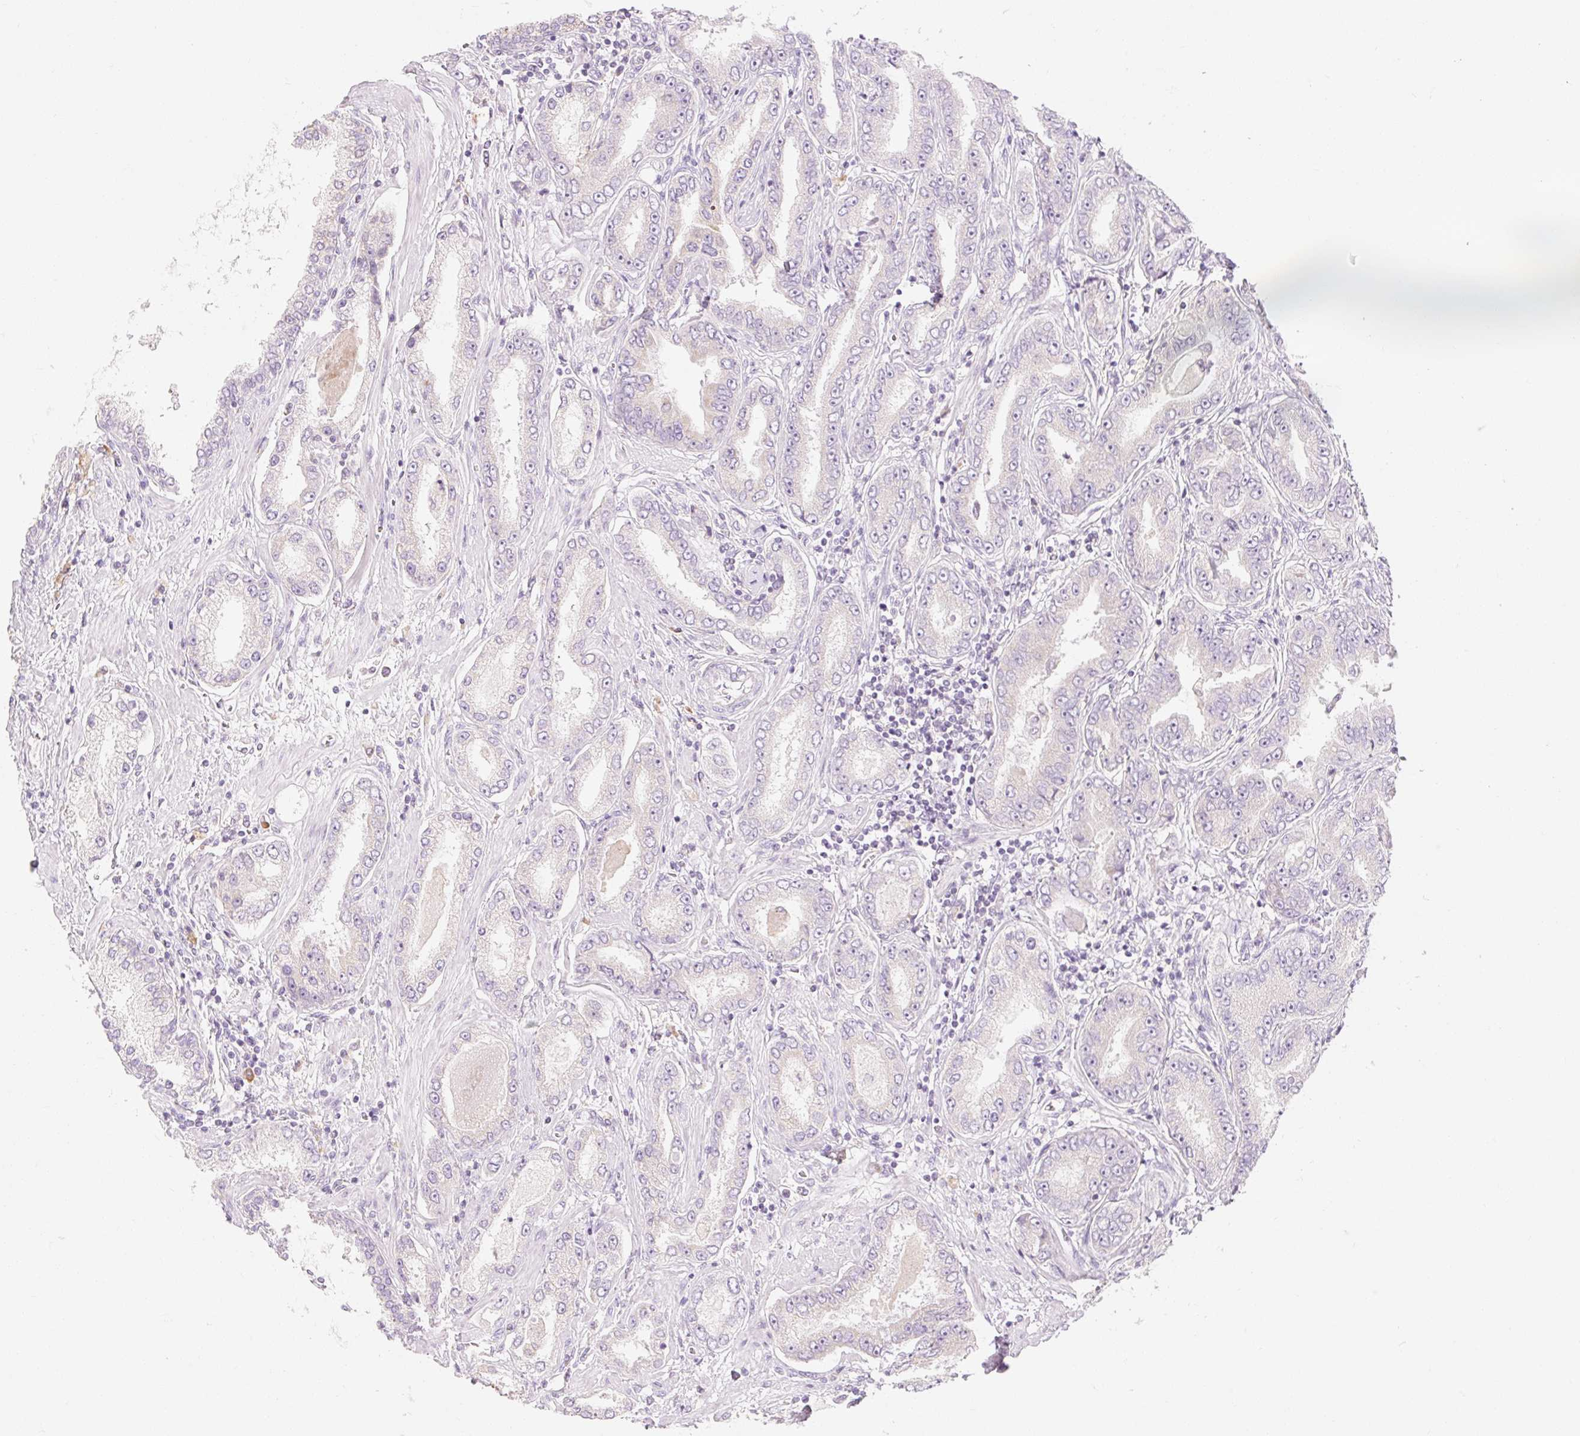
{"staining": {"intensity": "weak", "quantity": "<25%", "location": "cytoplasmic/membranous"}, "tissue": "prostate cancer", "cell_type": "Tumor cells", "image_type": "cancer", "snomed": [{"axis": "morphology", "description": "Adenocarcinoma, High grade"}, {"axis": "topography", "description": "Prostate"}], "caption": "High magnification brightfield microscopy of prostate cancer stained with DAB (brown) and counterstained with hematoxylin (blue): tumor cells show no significant staining.", "gene": "MYO1D", "patient": {"sex": "male", "age": 72}}